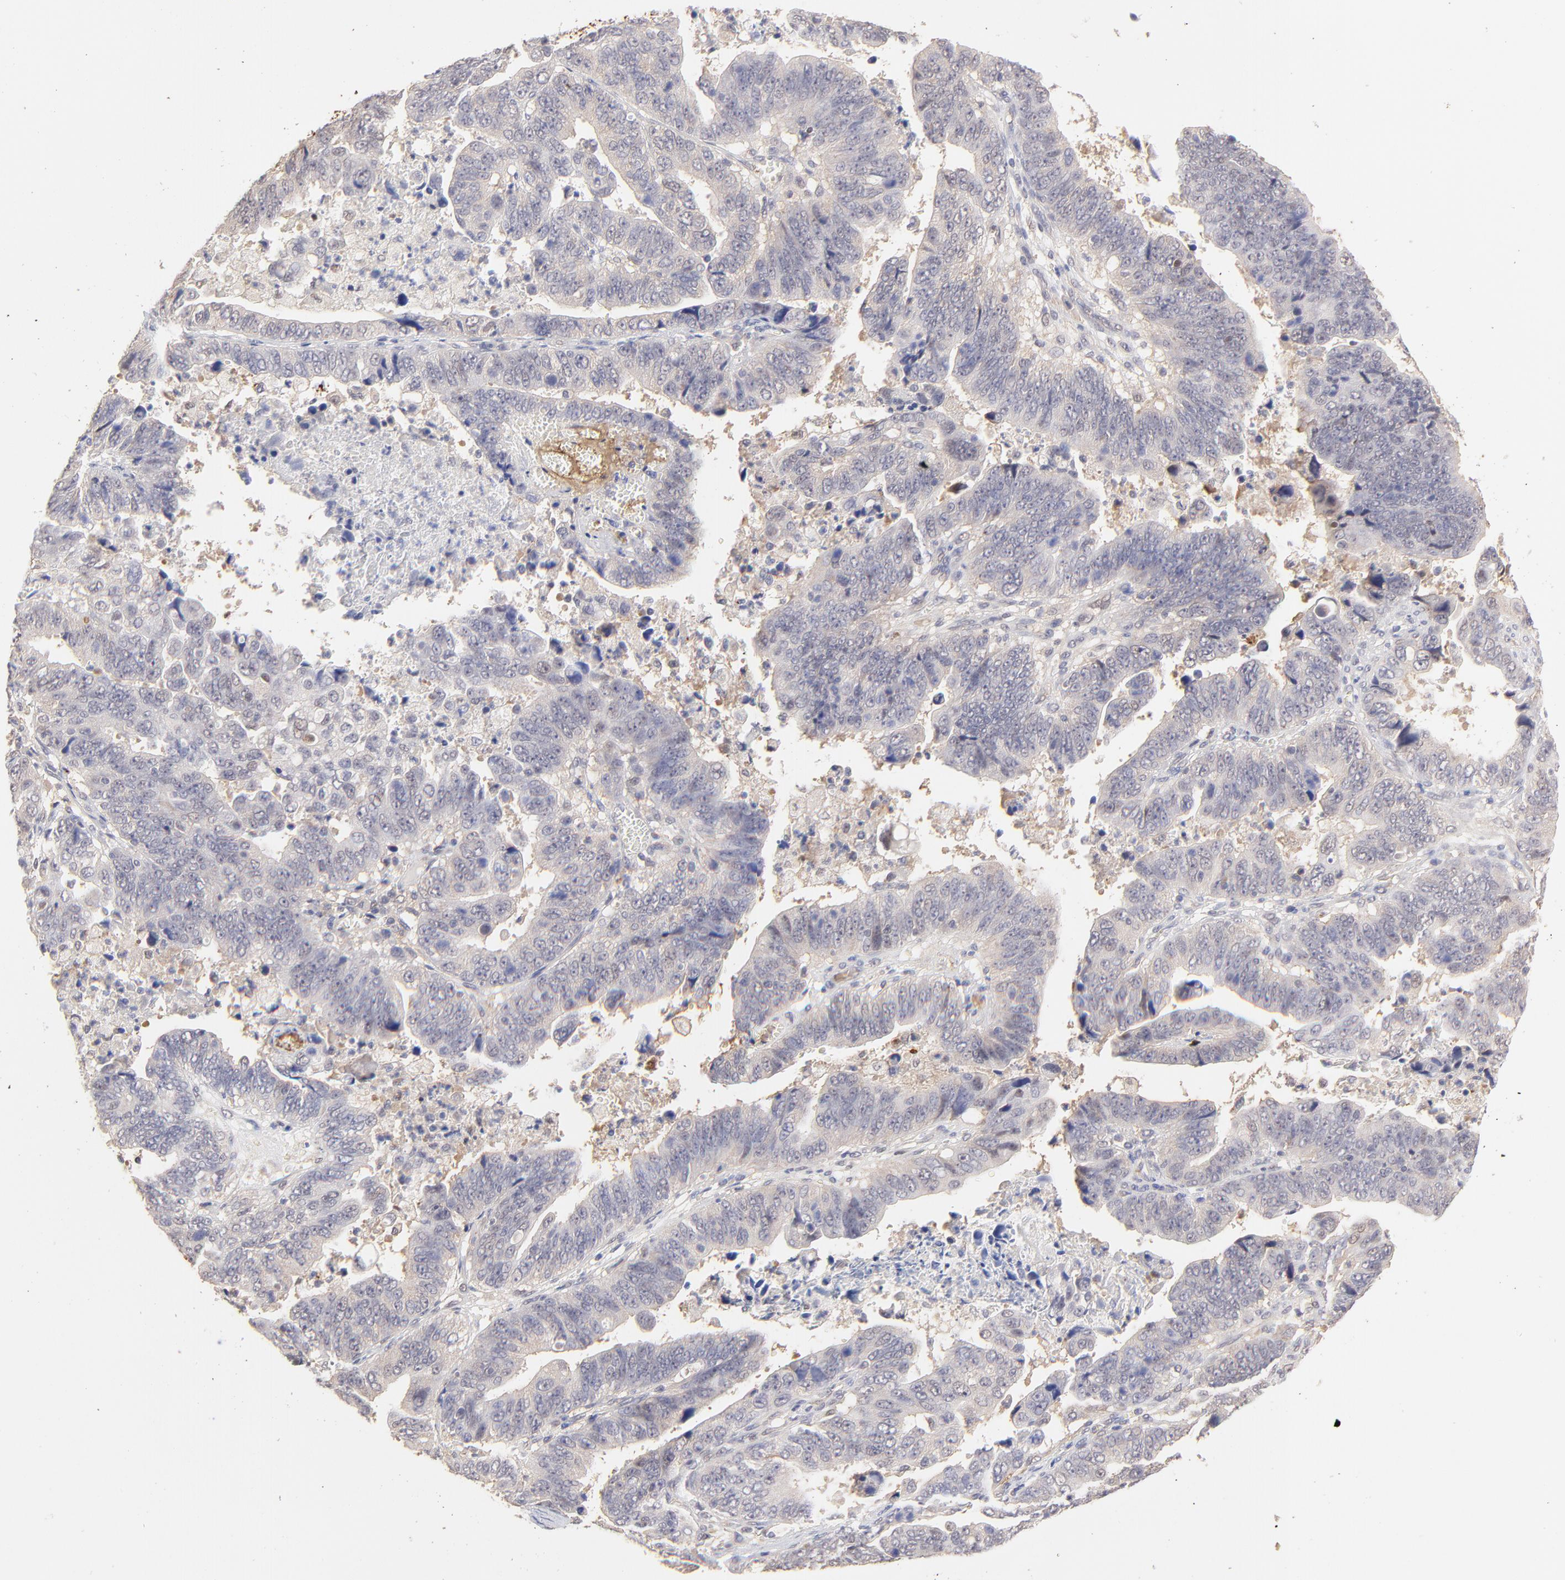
{"staining": {"intensity": "weak", "quantity": ">75%", "location": "cytoplasmic/membranous"}, "tissue": "stomach cancer", "cell_type": "Tumor cells", "image_type": "cancer", "snomed": [{"axis": "morphology", "description": "Adenocarcinoma, NOS"}, {"axis": "topography", "description": "Stomach, upper"}], "caption": "High-magnification brightfield microscopy of stomach cancer stained with DAB (brown) and counterstained with hematoxylin (blue). tumor cells exhibit weak cytoplasmic/membranous expression is identified in approximately>75% of cells.", "gene": "PSMD14", "patient": {"sex": "female", "age": 50}}